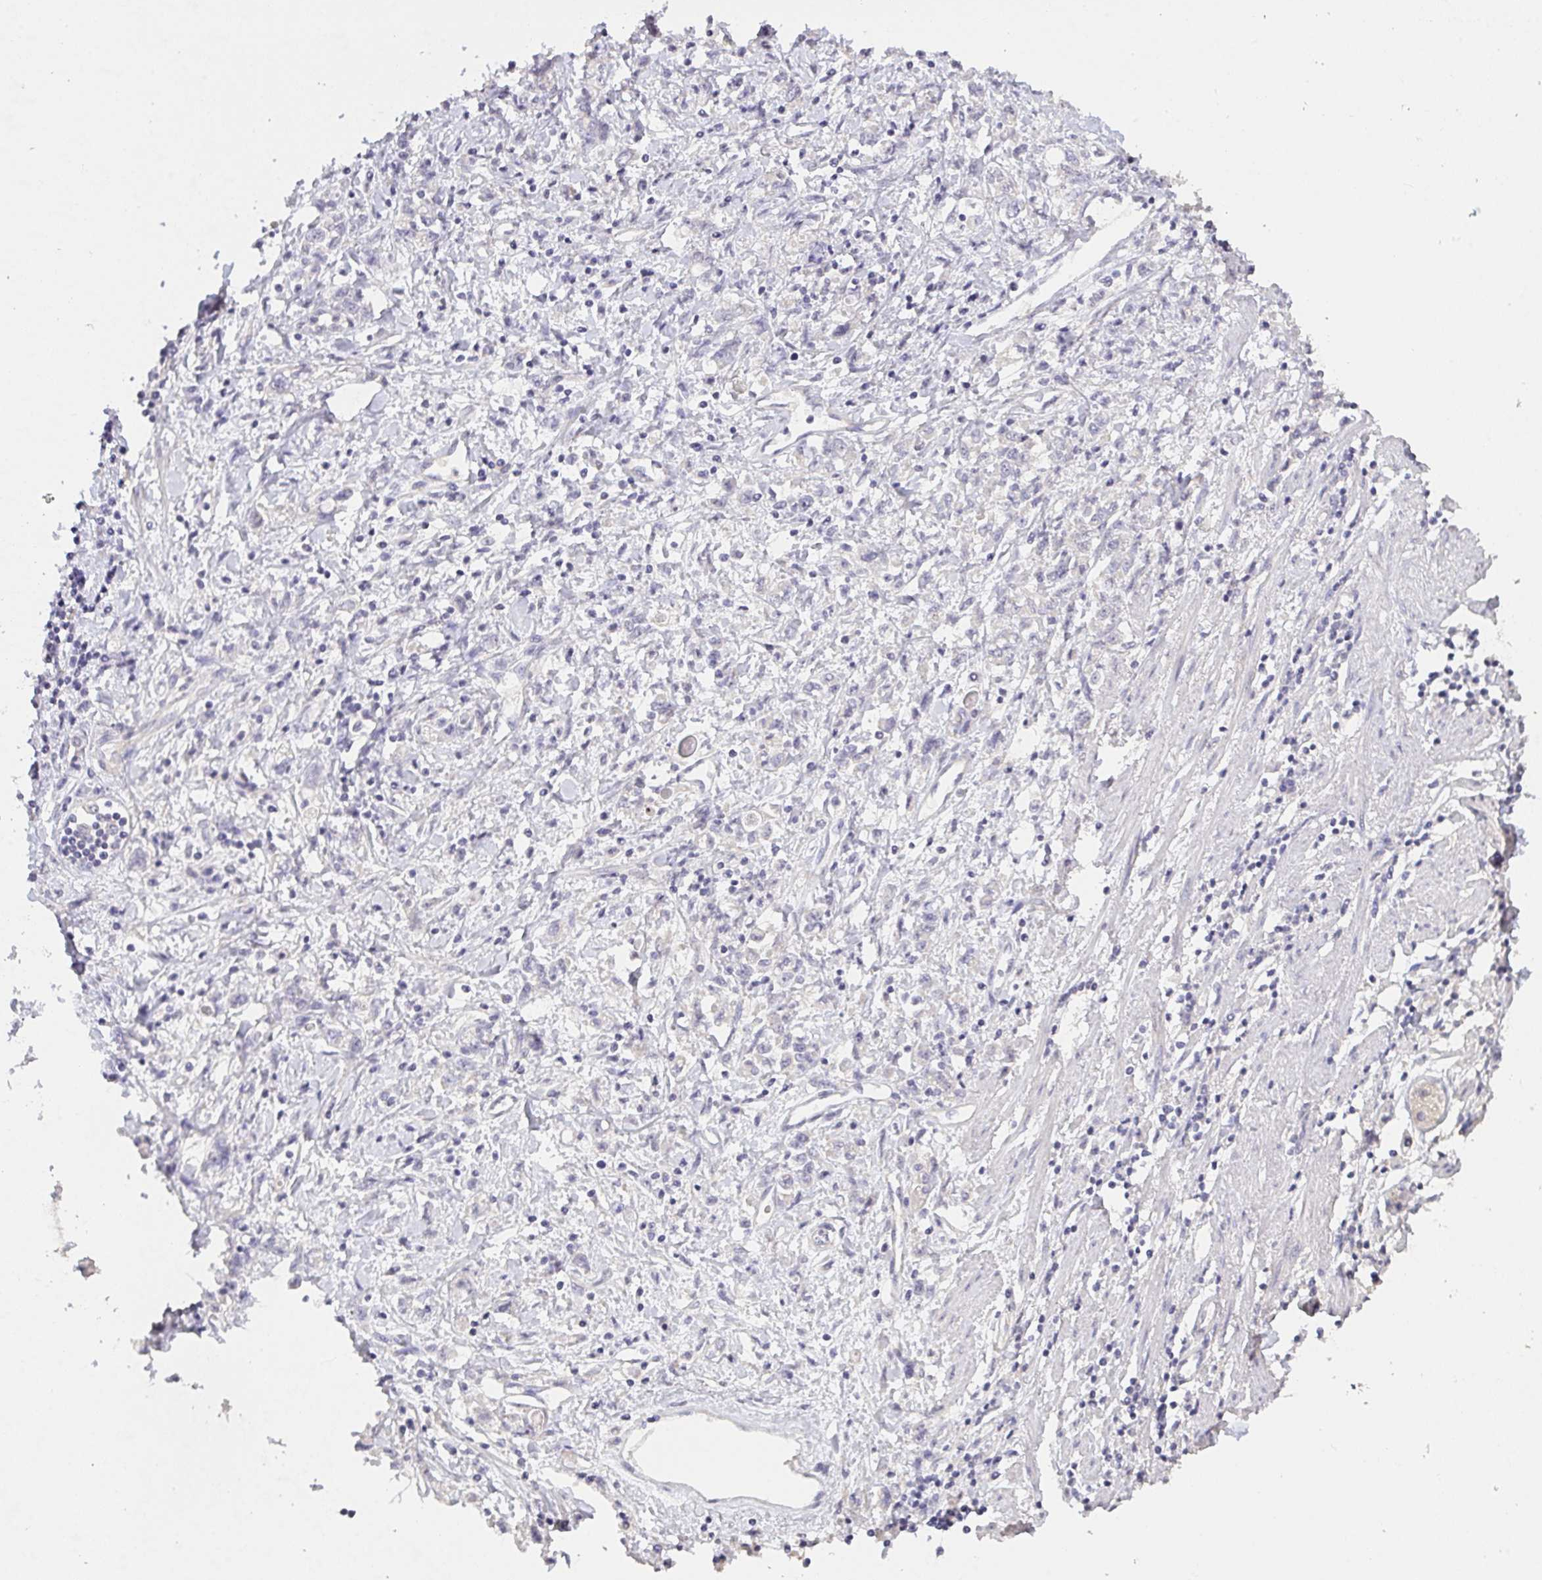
{"staining": {"intensity": "negative", "quantity": "none", "location": "none"}, "tissue": "stomach cancer", "cell_type": "Tumor cells", "image_type": "cancer", "snomed": [{"axis": "morphology", "description": "Adenocarcinoma, NOS"}, {"axis": "topography", "description": "Stomach"}], "caption": "Tumor cells are negative for protein expression in human stomach cancer (adenocarcinoma).", "gene": "TMEM219", "patient": {"sex": "female", "age": 76}}